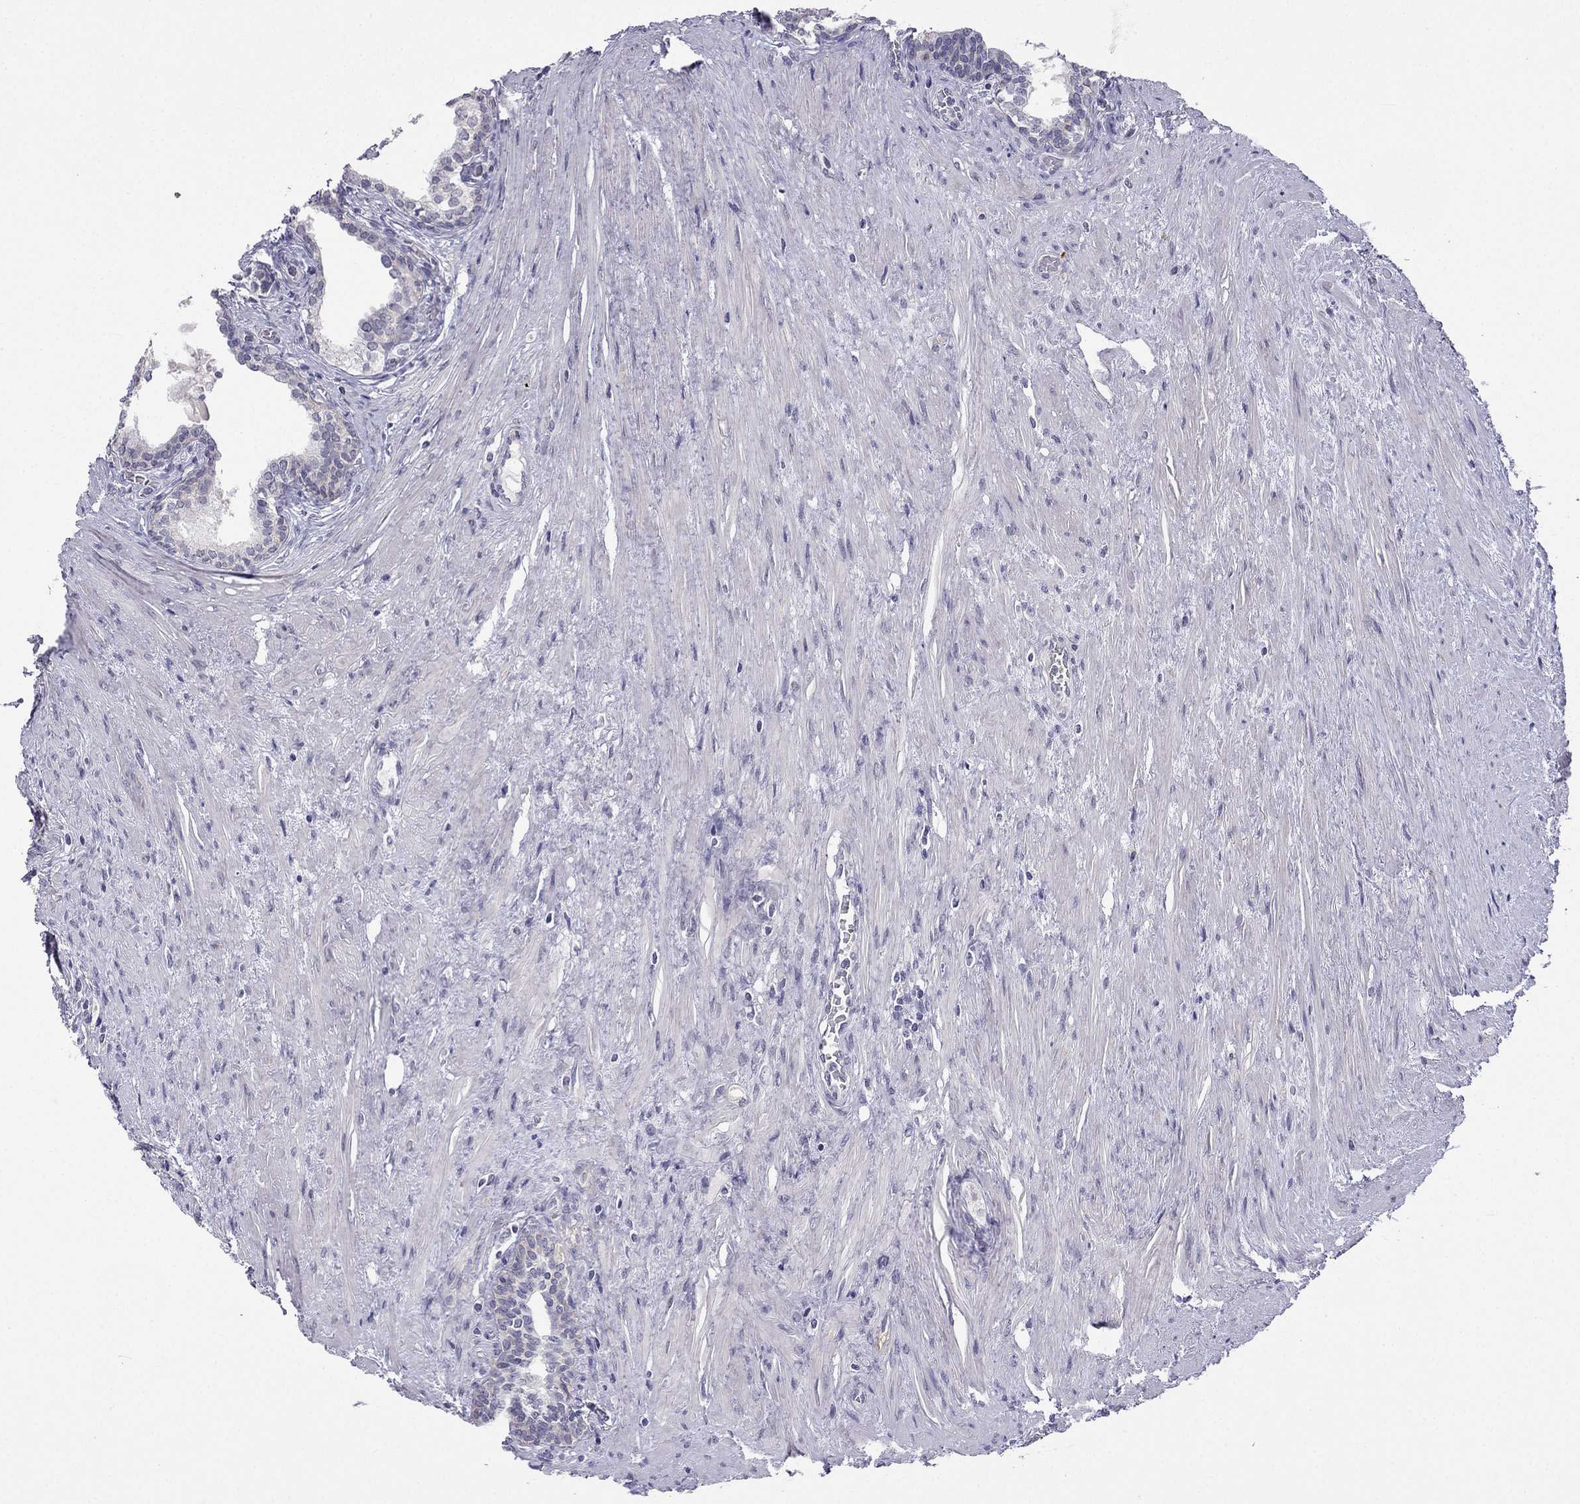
{"staining": {"intensity": "negative", "quantity": "none", "location": "none"}, "tissue": "prostate cancer", "cell_type": "Tumor cells", "image_type": "cancer", "snomed": [{"axis": "morphology", "description": "Adenocarcinoma, NOS"}, {"axis": "morphology", "description": "Adenocarcinoma, High grade"}, {"axis": "topography", "description": "Prostate"}], "caption": "Photomicrograph shows no significant protein expression in tumor cells of prostate adenocarcinoma (high-grade).", "gene": "C5orf49", "patient": {"sex": "male", "age": 61}}